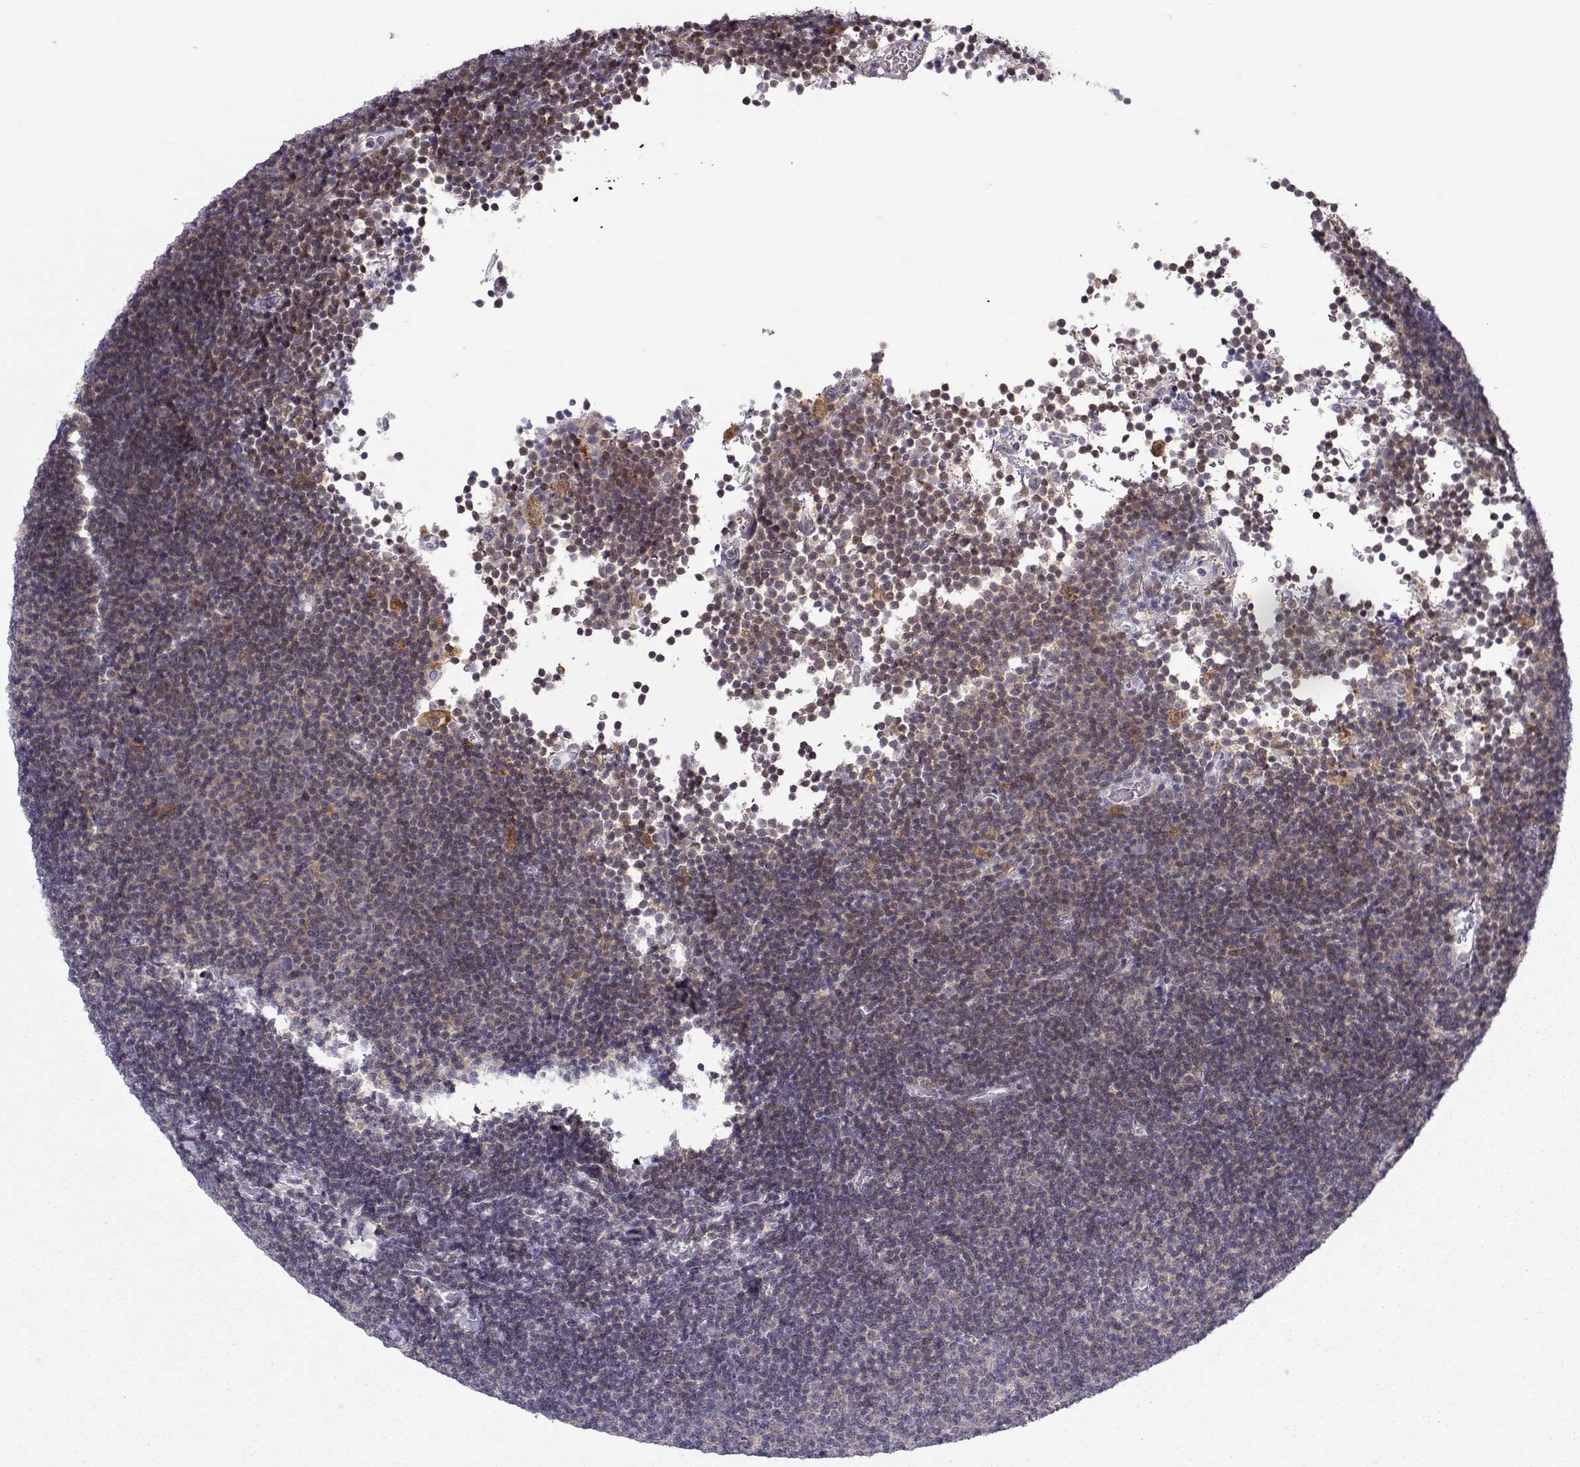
{"staining": {"intensity": "negative", "quantity": "none", "location": "none"}, "tissue": "lymphoma", "cell_type": "Tumor cells", "image_type": "cancer", "snomed": [{"axis": "morphology", "description": "Malignant lymphoma, non-Hodgkin's type, Low grade"}, {"axis": "topography", "description": "Brain"}], "caption": "Immunohistochemistry micrograph of malignant lymphoma, non-Hodgkin's type (low-grade) stained for a protein (brown), which exhibits no expression in tumor cells.", "gene": "NPVF", "patient": {"sex": "female", "age": 66}}